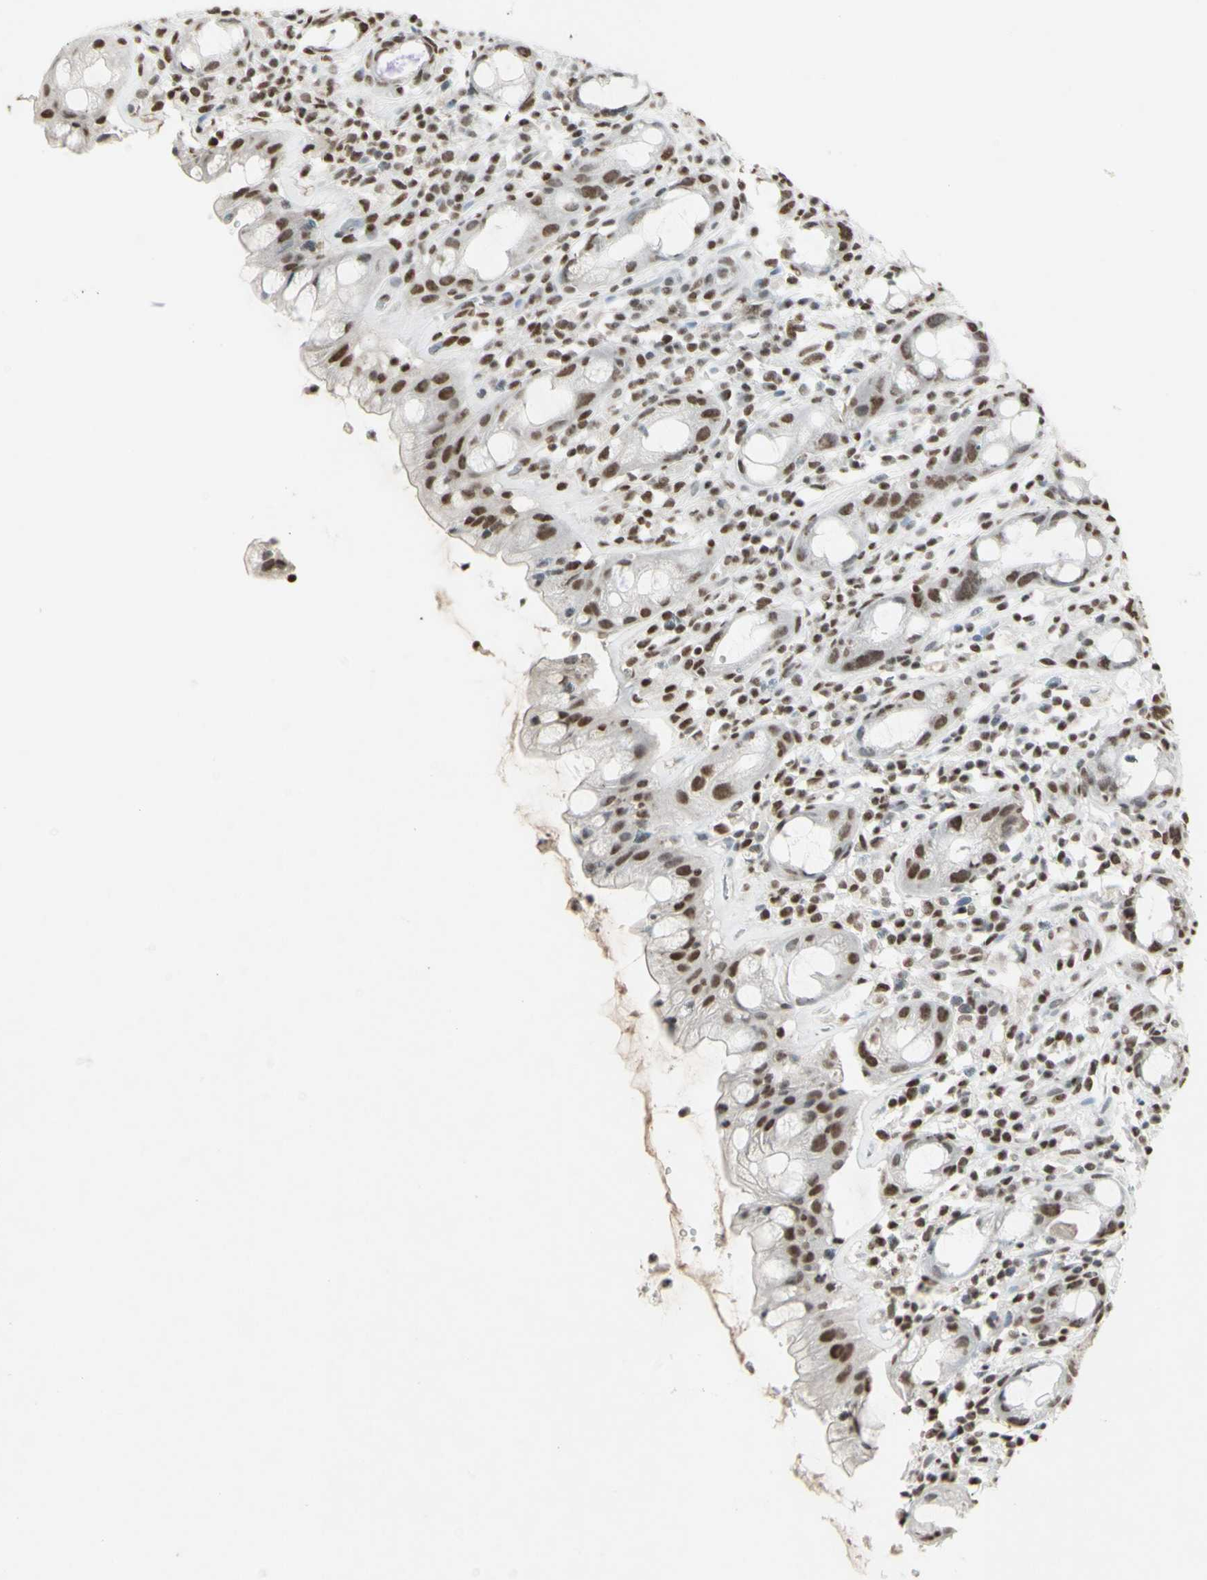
{"staining": {"intensity": "moderate", "quantity": "25%-75%", "location": "nuclear"}, "tissue": "rectum", "cell_type": "Glandular cells", "image_type": "normal", "snomed": [{"axis": "morphology", "description": "Normal tissue, NOS"}, {"axis": "topography", "description": "Rectum"}], "caption": "A micrograph showing moderate nuclear staining in about 25%-75% of glandular cells in unremarkable rectum, as visualized by brown immunohistochemical staining.", "gene": "TRIM28", "patient": {"sex": "male", "age": 44}}